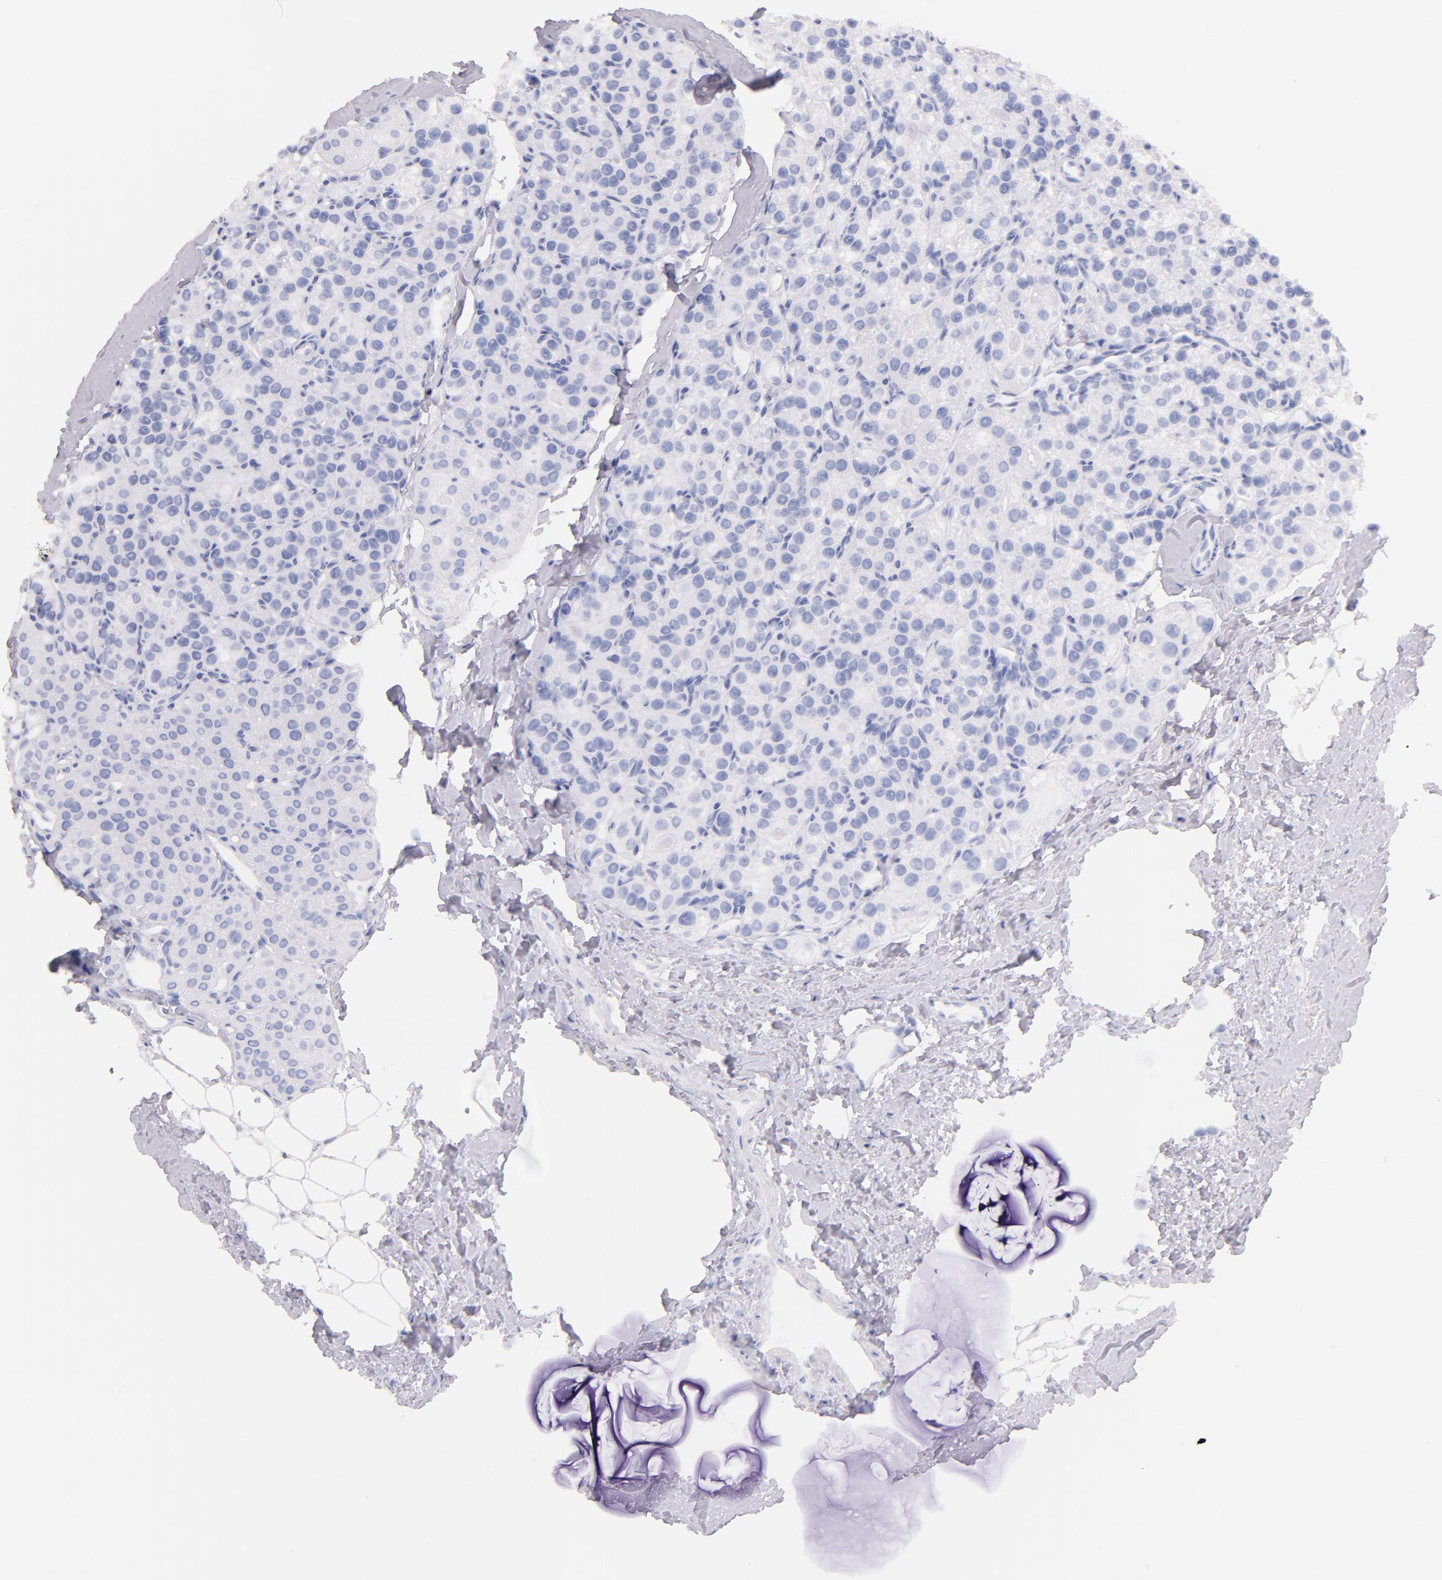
{"staining": {"intensity": "negative", "quantity": "none", "location": "none"}, "tissue": "parathyroid gland", "cell_type": "Glandular cells", "image_type": "normal", "snomed": [{"axis": "morphology", "description": "Normal tissue, NOS"}, {"axis": "topography", "description": "Parathyroid gland"}], "caption": "High power microscopy photomicrograph of an IHC micrograph of normal parathyroid gland, revealing no significant positivity in glandular cells.", "gene": "CD44", "patient": {"sex": "female", "age": 54}}